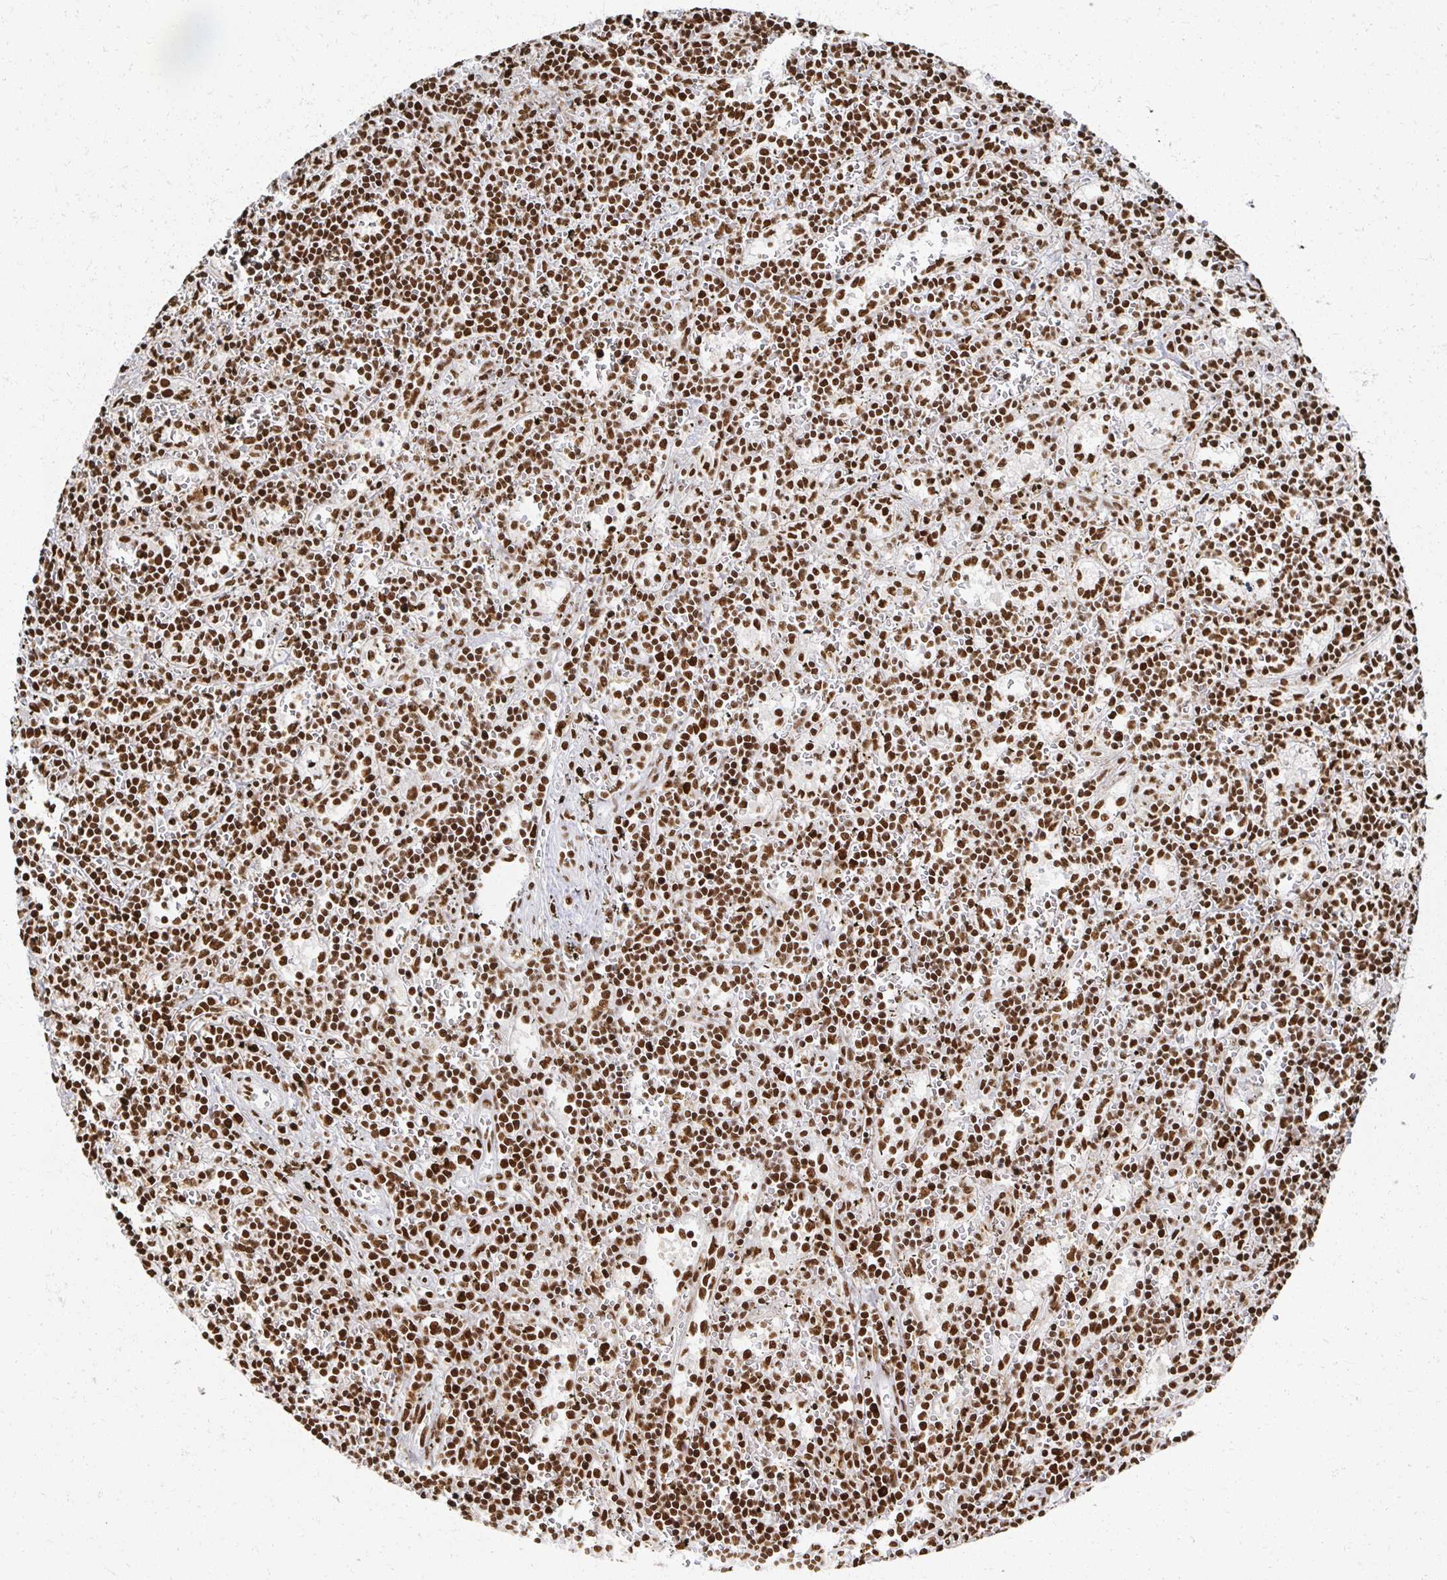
{"staining": {"intensity": "strong", "quantity": ">75%", "location": "nuclear"}, "tissue": "lymphoma", "cell_type": "Tumor cells", "image_type": "cancer", "snomed": [{"axis": "morphology", "description": "Malignant lymphoma, non-Hodgkin's type, Low grade"}, {"axis": "topography", "description": "Spleen"}], "caption": "Immunohistochemistry photomicrograph of human malignant lymphoma, non-Hodgkin's type (low-grade) stained for a protein (brown), which shows high levels of strong nuclear expression in approximately >75% of tumor cells.", "gene": "RBBP7", "patient": {"sex": "male", "age": 60}}